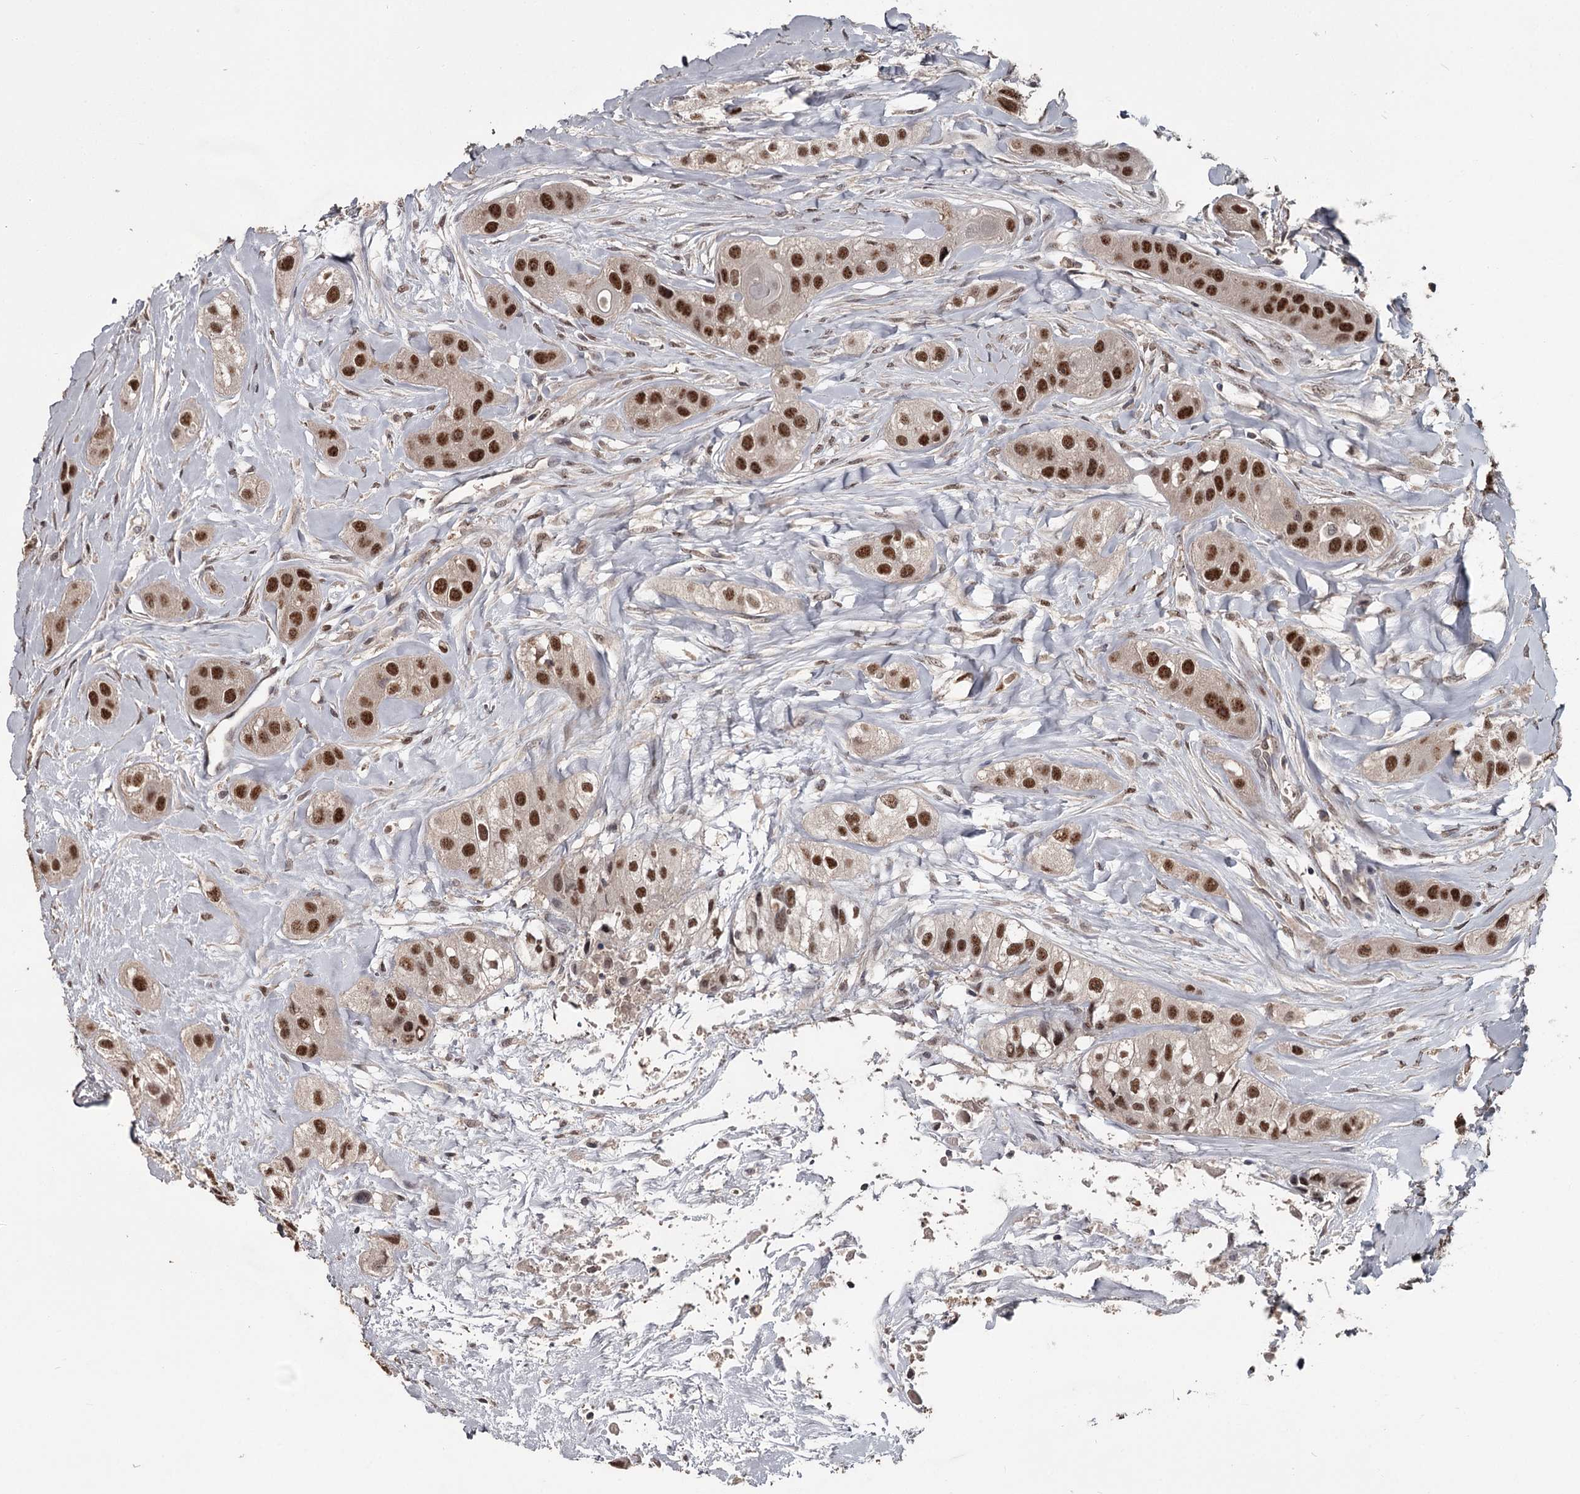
{"staining": {"intensity": "strong", "quantity": ">75%", "location": "nuclear"}, "tissue": "head and neck cancer", "cell_type": "Tumor cells", "image_type": "cancer", "snomed": [{"axis": "morphology", "description": "Normal tissue, NOS"}, {"axis": "morphology", "description": "Squamous cell carcinoma, NOS"}, {"axis": "topography", "description": "Skeletal muscle"}, {"axis": "topography", "description": "Head-Neck"}], "caption": "Brown immunohistochemical staining in head and neck cancer (squamous cell carcinoma) exhibits strong nuclear positivity in about >75% of tumor cells.", "gene": "PRPF40B", "patient": {"sex": "male", "age": 51}}